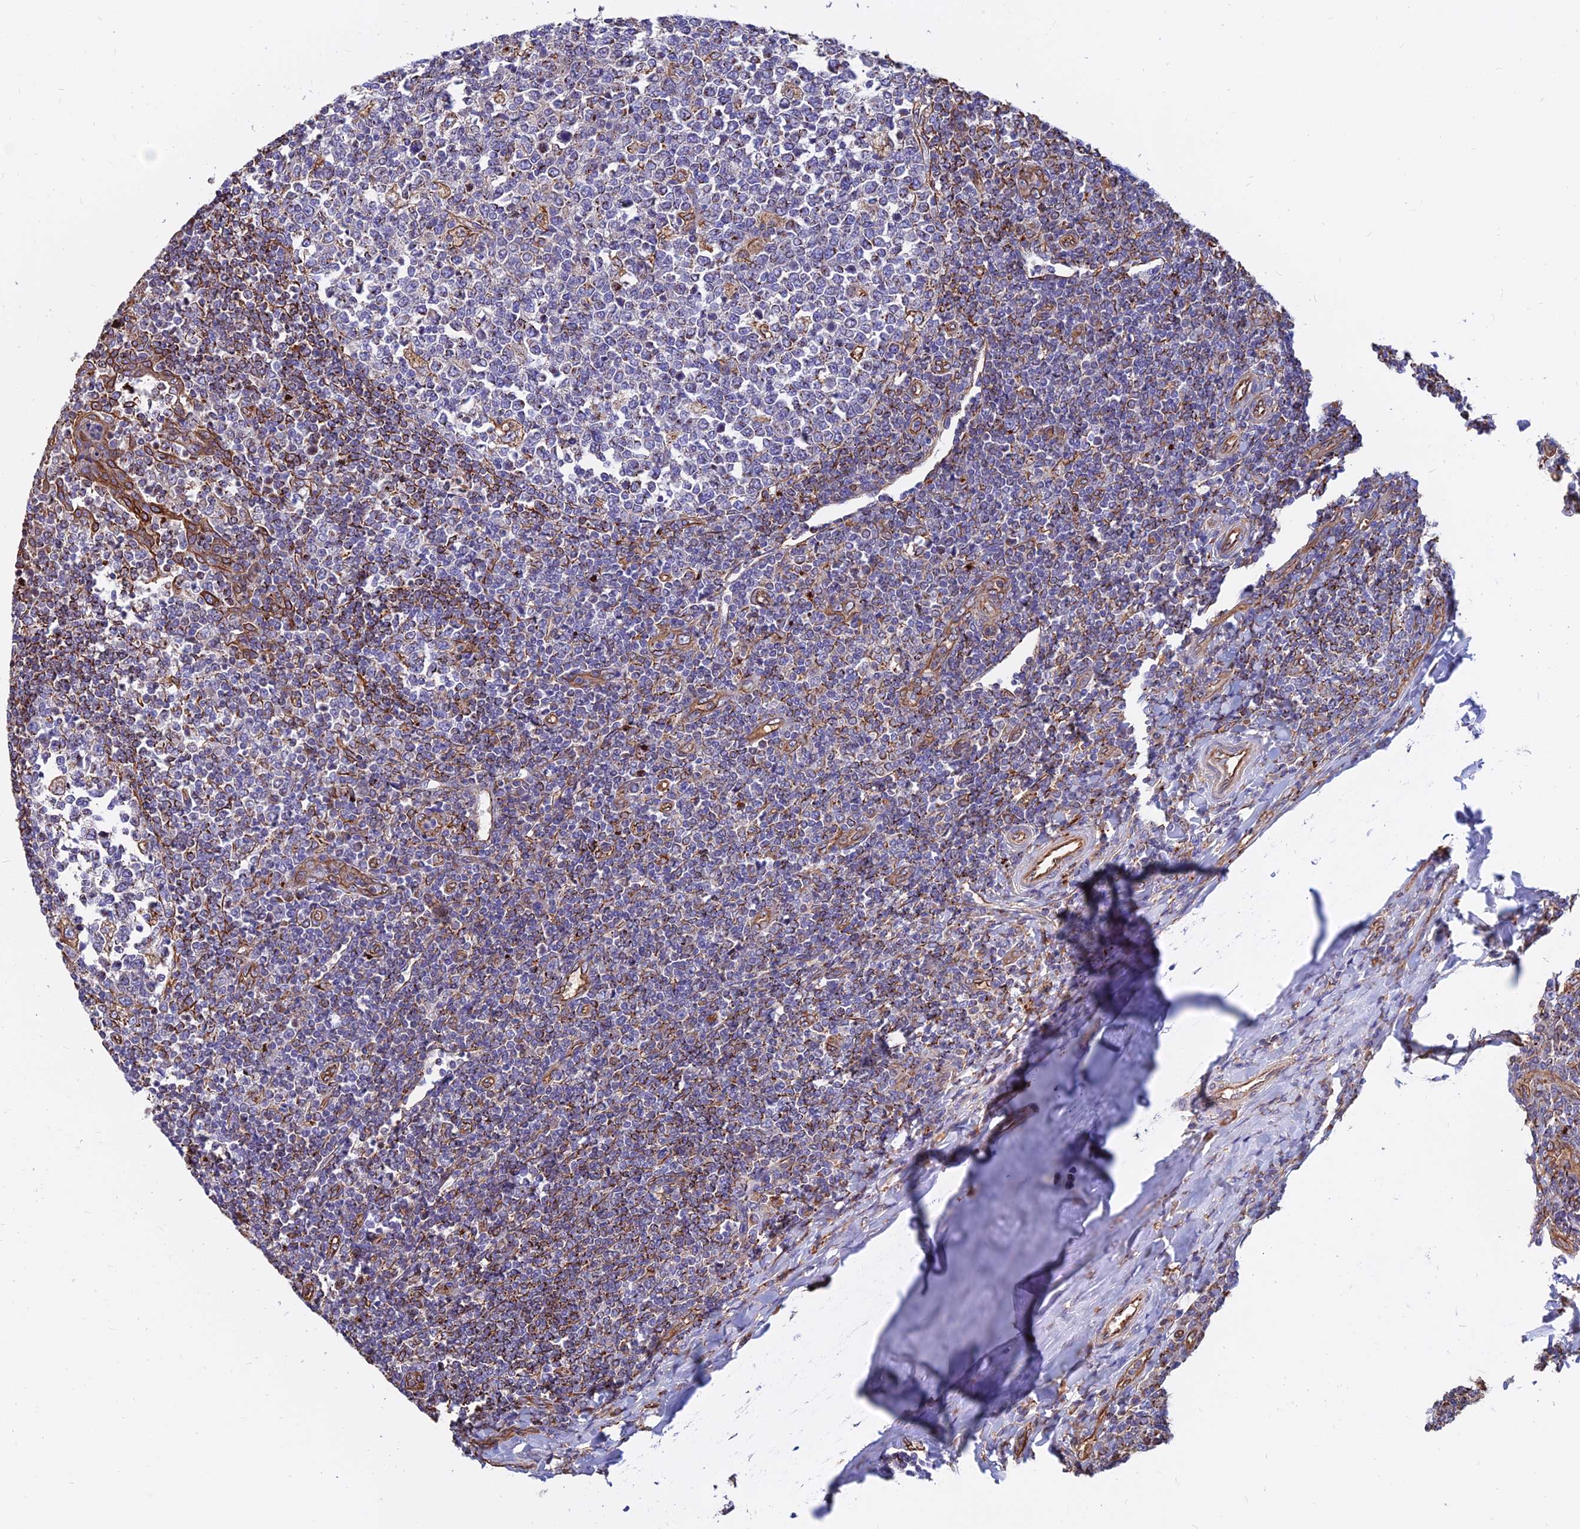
{"staining": {"intensity": "moderate", "quantity": "<25%", "location": "cytoplasmic/membranous"}, "tissue": "tonsil", "cell_type": "Germinal center cells", "image_type": "normal", "snomed": [{"axis": "morphology", "description": "Normal tissue, NOS"}, {"axis": "topography", "description": "Tonsil"}], "caption": "Tonsil stained with IHC reveals moderate cytoplasmic/membranous positivity in approximately <25% of germinal center cells.", "gene": "CDK18", "patient": {"sex": "female", "age": 19}}